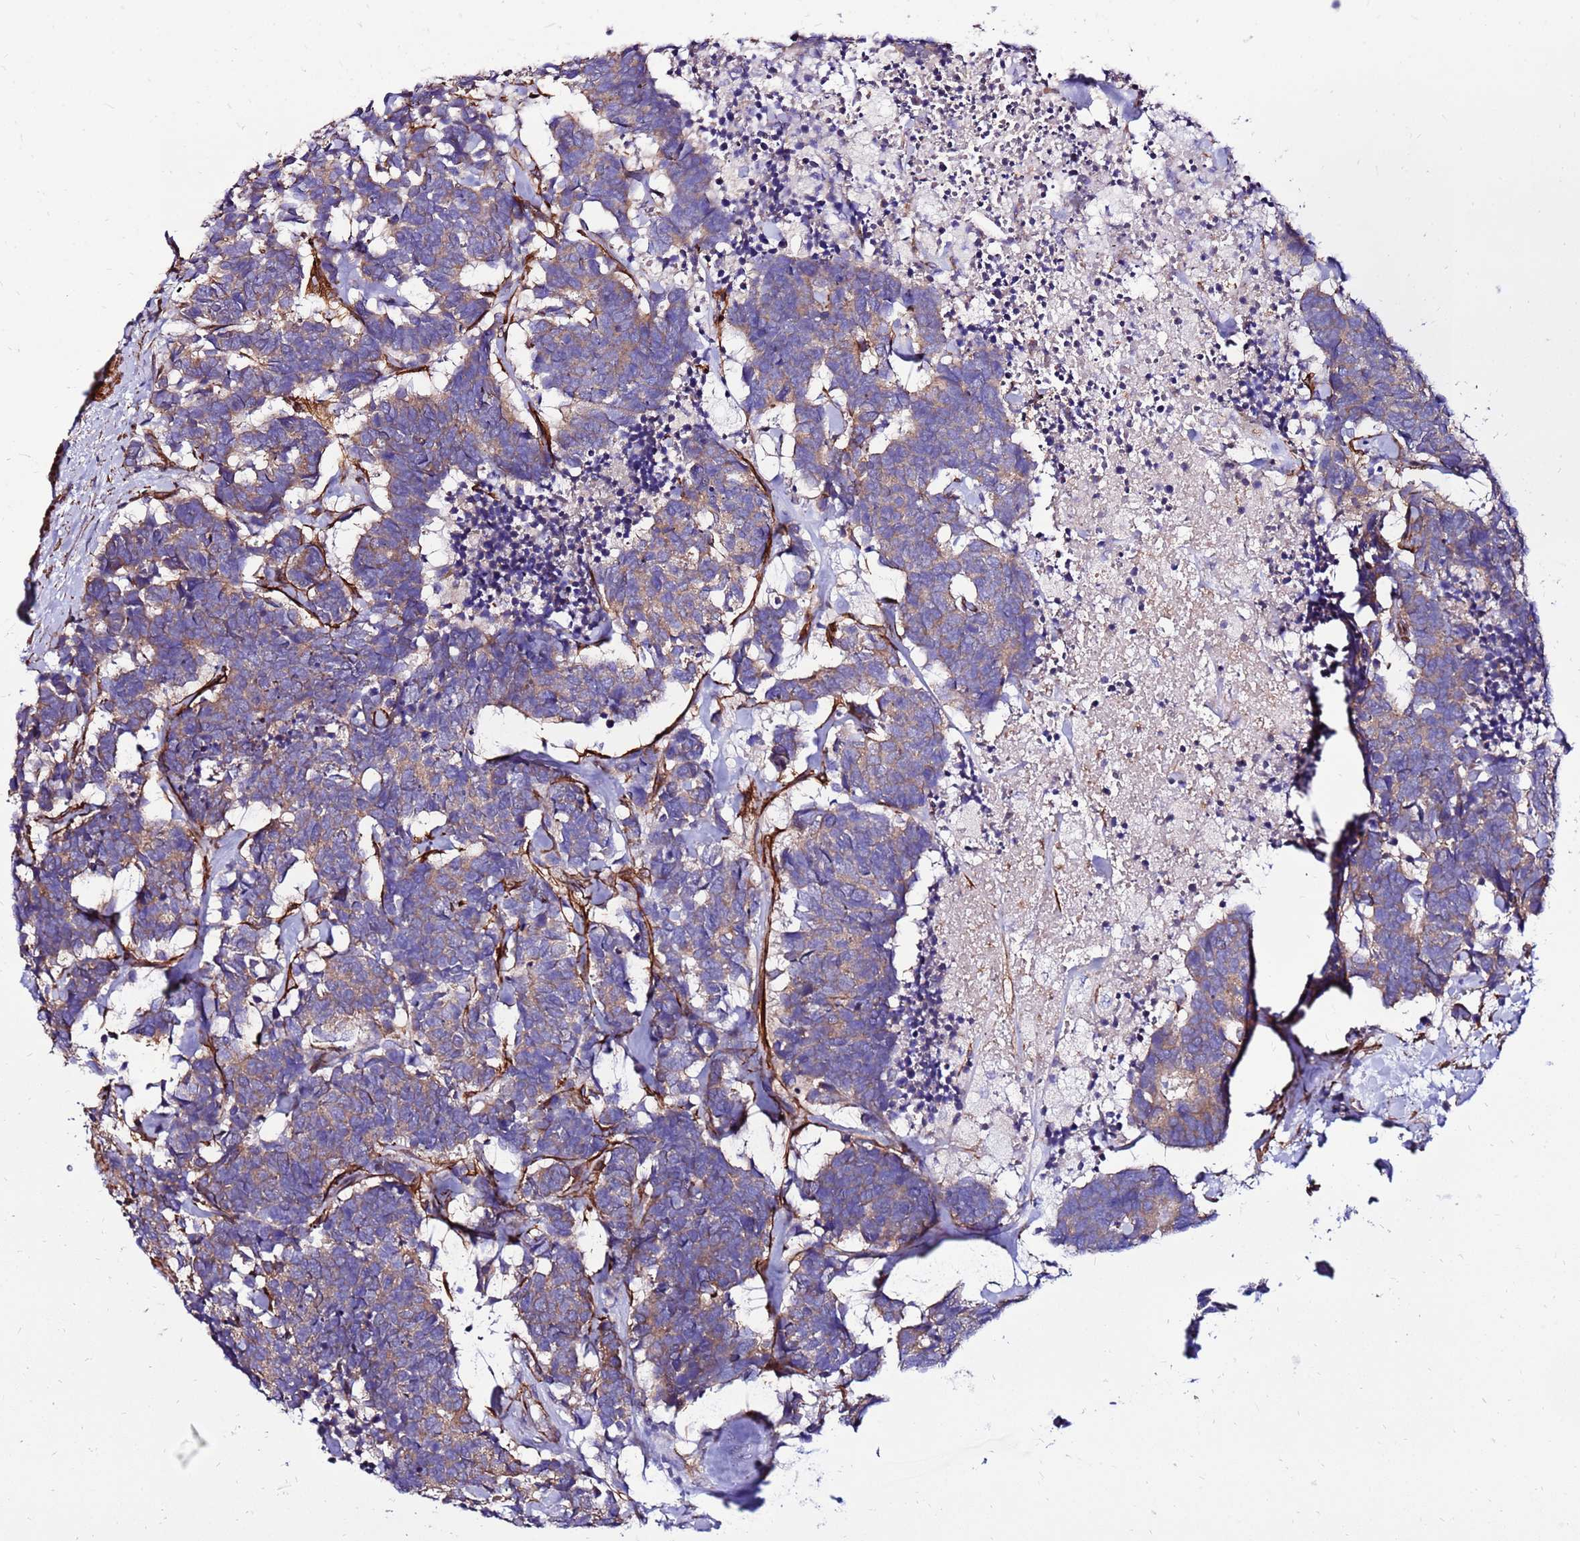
{"staining": {"intensity": "weak", "quantity": ">75%", "location": "cytoplasmic/membranous"}, "tissue": "carcinoid", "cell_type": "Tumor cells", "image_type": "cancer", "snomed": [{"axis": "morphology", "description": "Carcinoma, NOS"}, {"axis": "morphology", "description": "Carcinoid, malignant, NOS"}, {"axis": "topography", "description": "Urinary bladder"}], "caption": "Carcinoid was stained to show a protein in brown. There is low levels of weak cytoplasmic/membranous staining in approximately >75% of tumor cells.", "gene": "EI24", "patient": {"sex": "male", "age": 57}}